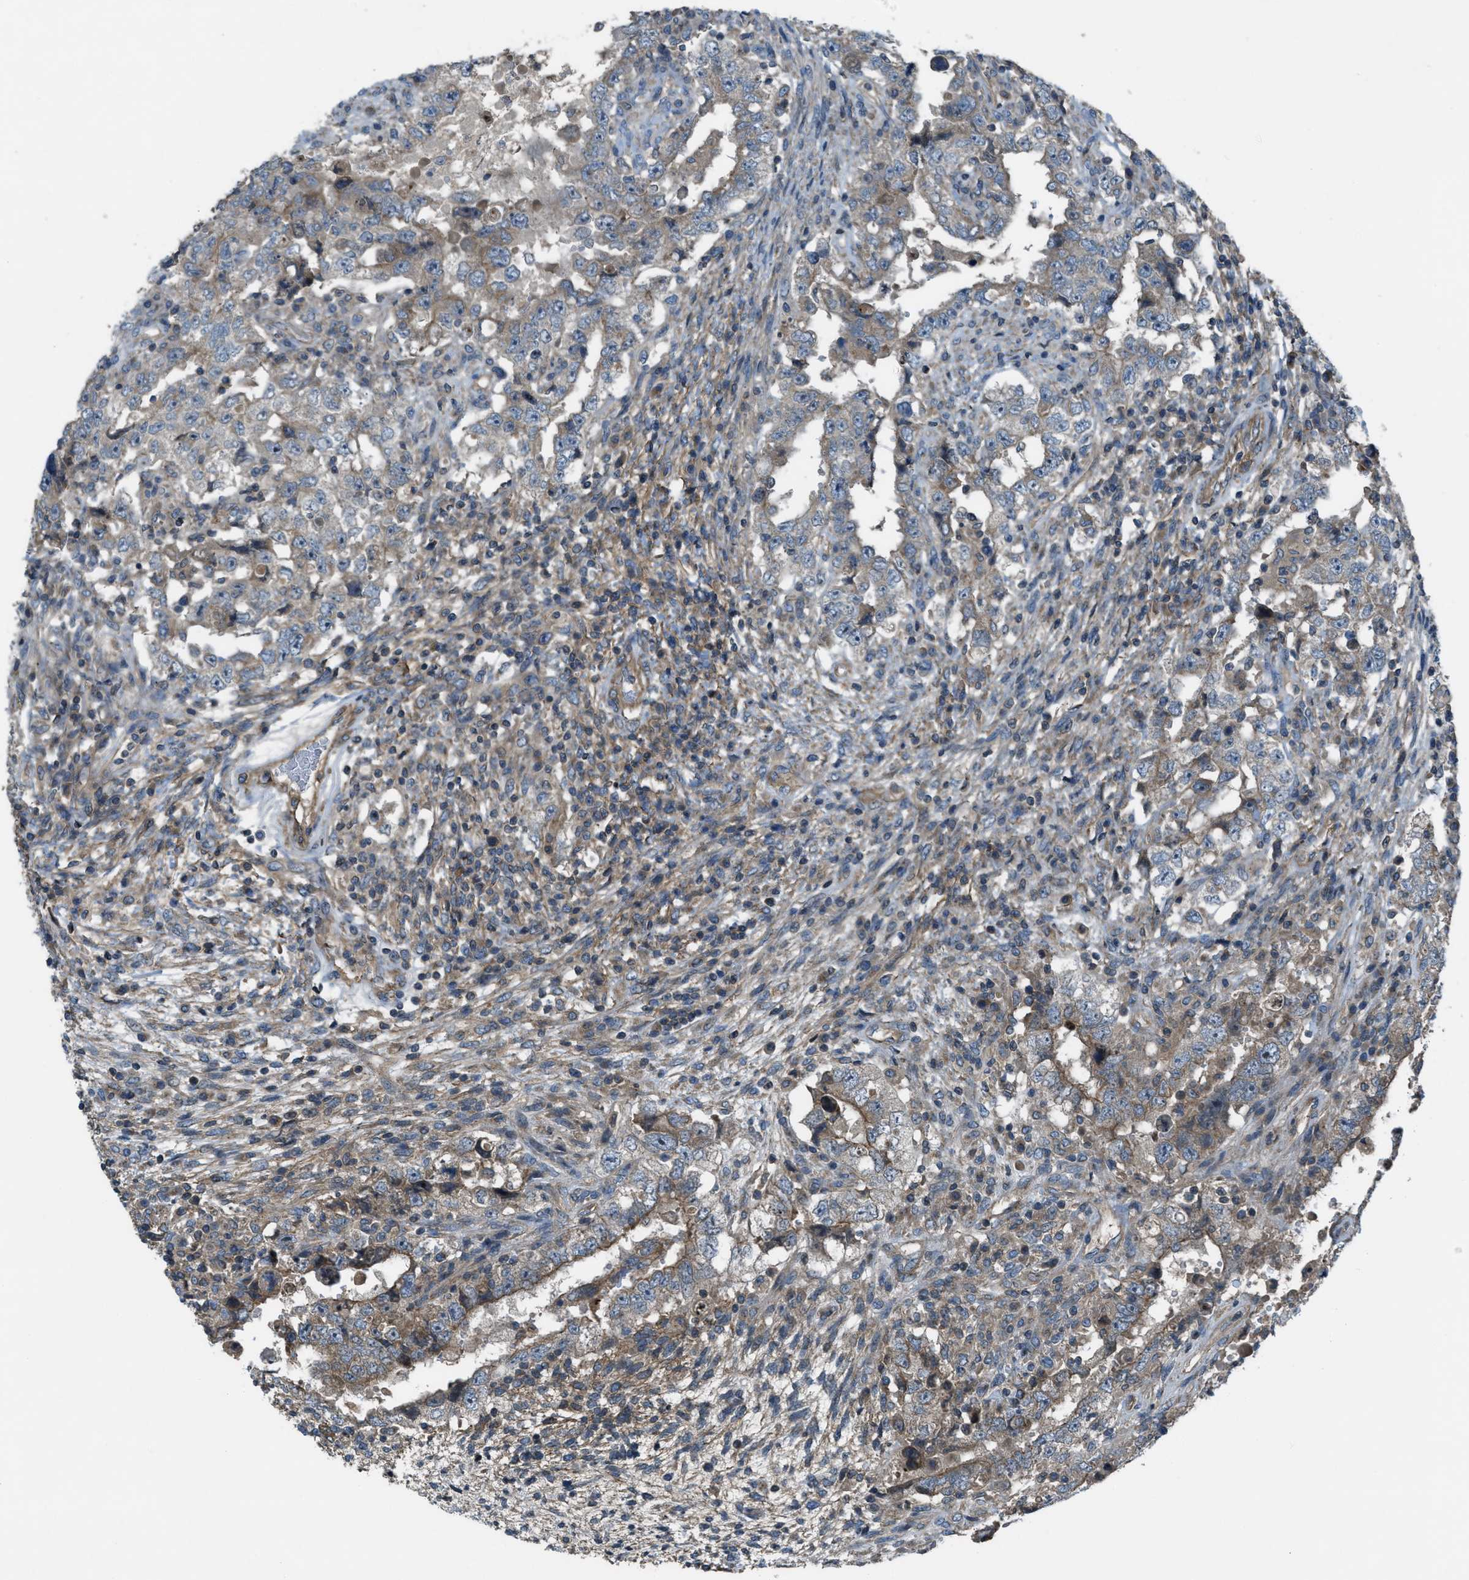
{"staining": {"intensity": "moderate", "quantity": "25%-75%", "location": "cytoplasmic/membranous"}, "tissue": "testis cancer", "cell_type": "Tumor cells", "image_type": "cancer", "snomed": [{"axis": "morphology", "description": "Carcinoma, Embryonal, NOS"}, {"axis": "topography", "description": "Testis"}], "caption": "Protein expression analysis of testis cancer shows moderate cytoplasmic/membranous expression in about 25%-75% of tumor cells. The protein is stained brown, and the nuclei are stained in blue (DAB (3,3'-diaminobenzidine) IHC with brightfield microscopy, high magnification).", "gene": "VEZT", "patient": {"sex": "male", "age": 26}}